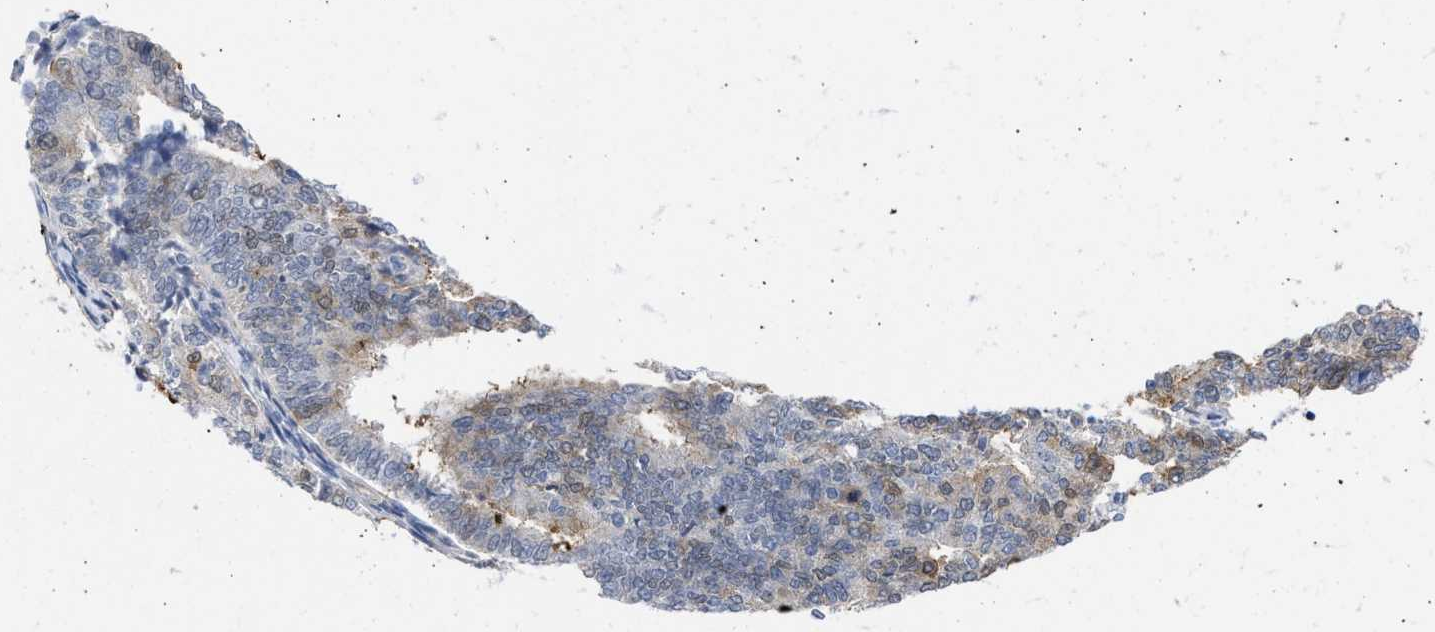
{"staining": {"intensity": "weak", "quantity": "25%-75%", "location": "cytoplasmic/membranous"}, "tissue": "endometrial cancer", "cell_type": "Tumor cells", "image_type": "cancer", "snomed": [{"axis": "morphology", "description": "Adenocarcinoma, NOS"}, {"axis": "topography", "description": "Endometrium"}], "caption": "Weak cytoplasmic/membranous staining for a protein is present in about 25%-75% of tumor cells of endometrial adenocarcinoma using IHC.", "gene": "THRA", "patient": {"sex": "female", "age": 70}}